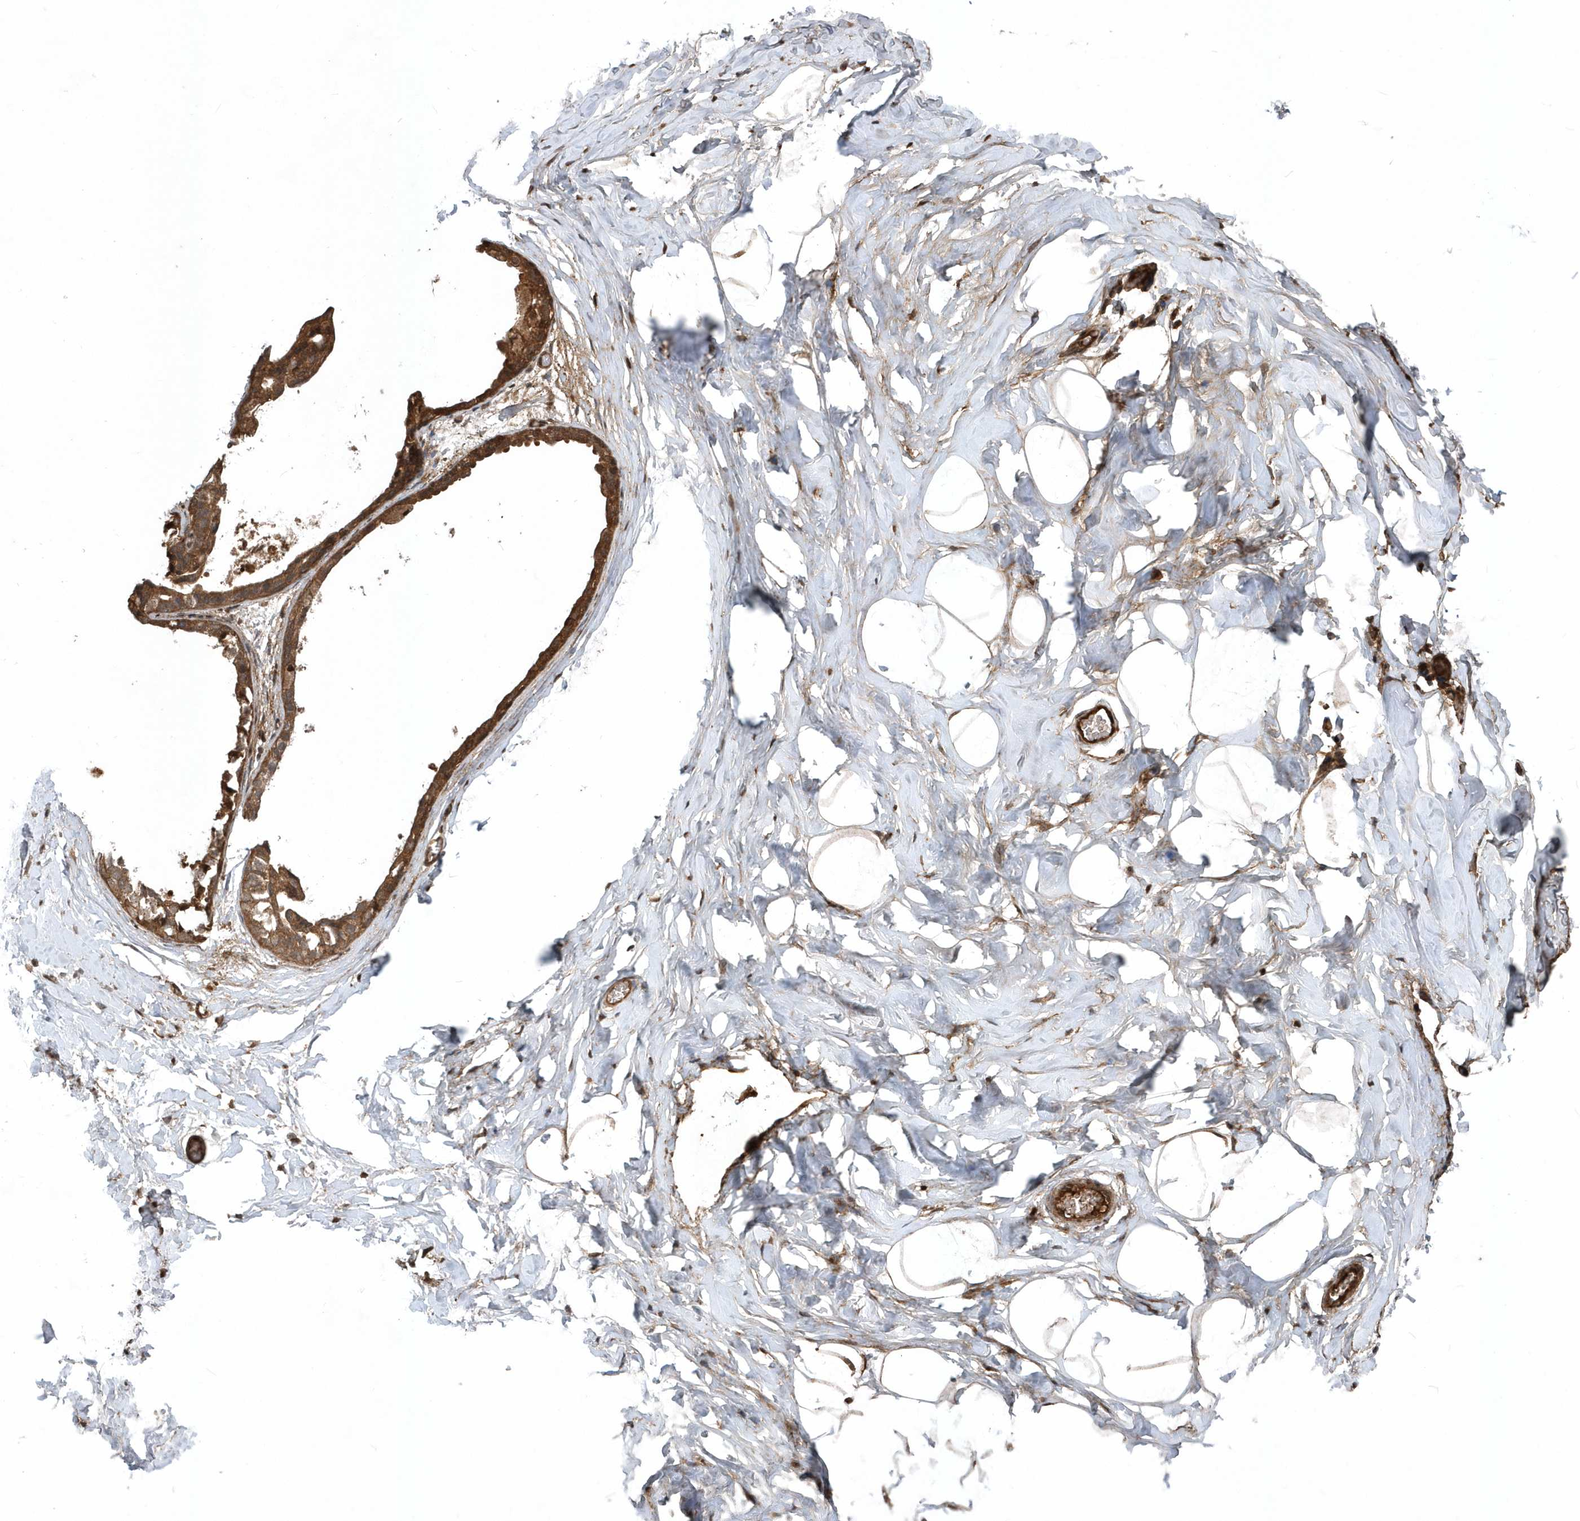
{"staining": {"intensity": "moderate", "quantity": "25%-75%", "location": "cytoplasmic/membranous"}, "tissue": "adipose tissue", "cell_type": "Adipocytes", "image_type": "normal", "snomed": [{"axis": "morphology", "description": "Normal tissue, NOS"}, {"axis": "morphology", "description": "Fibrosis, NOS"}, {"axis": "topography", "description": "Breast"}, {"axis": "topography", "description": "Adipose tissue"}], "caption": "This is an image of IHC staining of benign adipose tissue, which shows moderate staining in the cytoplasmic/membranous of adipocytes.", "gene": "HMGCS1", "patient": {"sex": "female", "age": 39}}